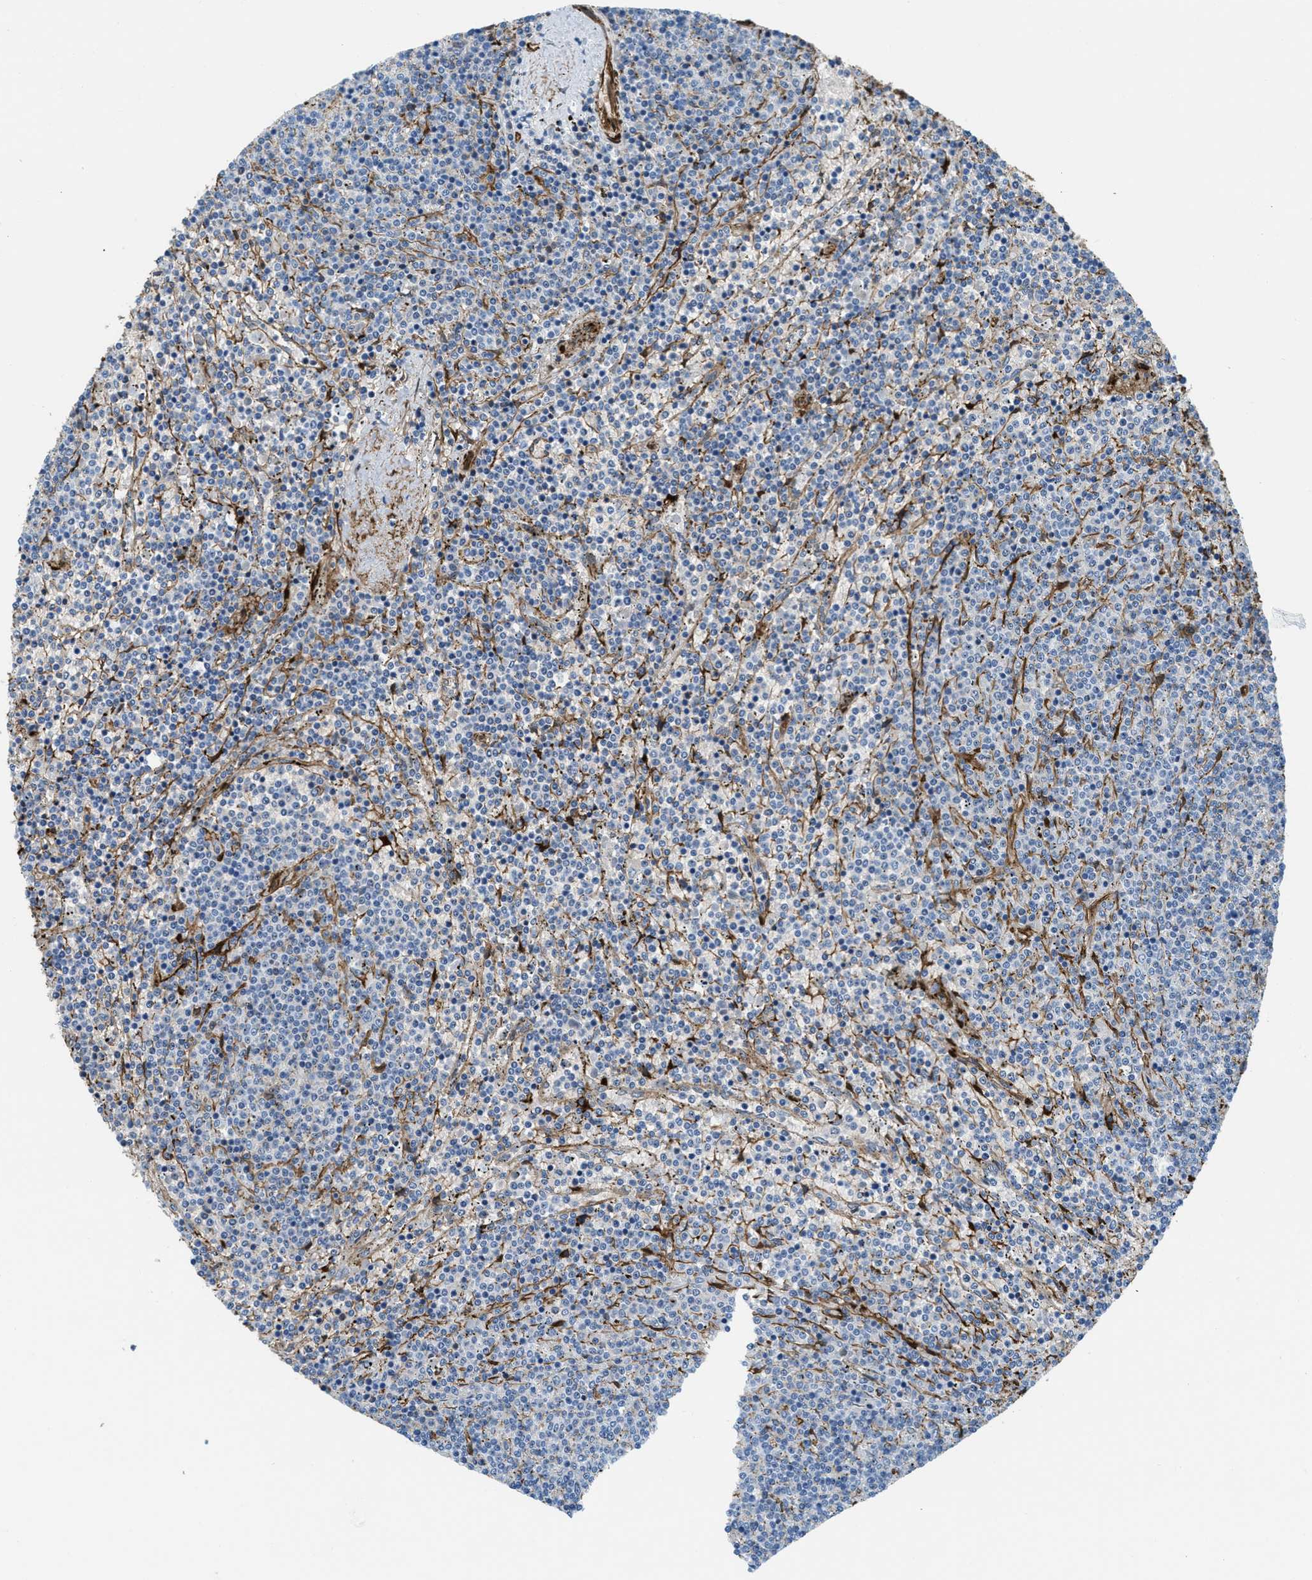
{"staining": {"intensity": "negative", "quantity": "none", "location": "none"}, "tissue": "lymphoma", "cell_type": "Tumor cells", "image_type": "cancer", "snomed": [{"axis": "morphology", "description": "Malignant lymphoma, non-Hodgkin's type, Low grade"}, {"axis": "topography", "description": "Spleen"}], "caption": "DAB immunohistochemical staining of human lymphoma exhibits no significant positivity in tumor cells.", "gene": "CALD1", "patient": {"sex": "female", "age": 50}}